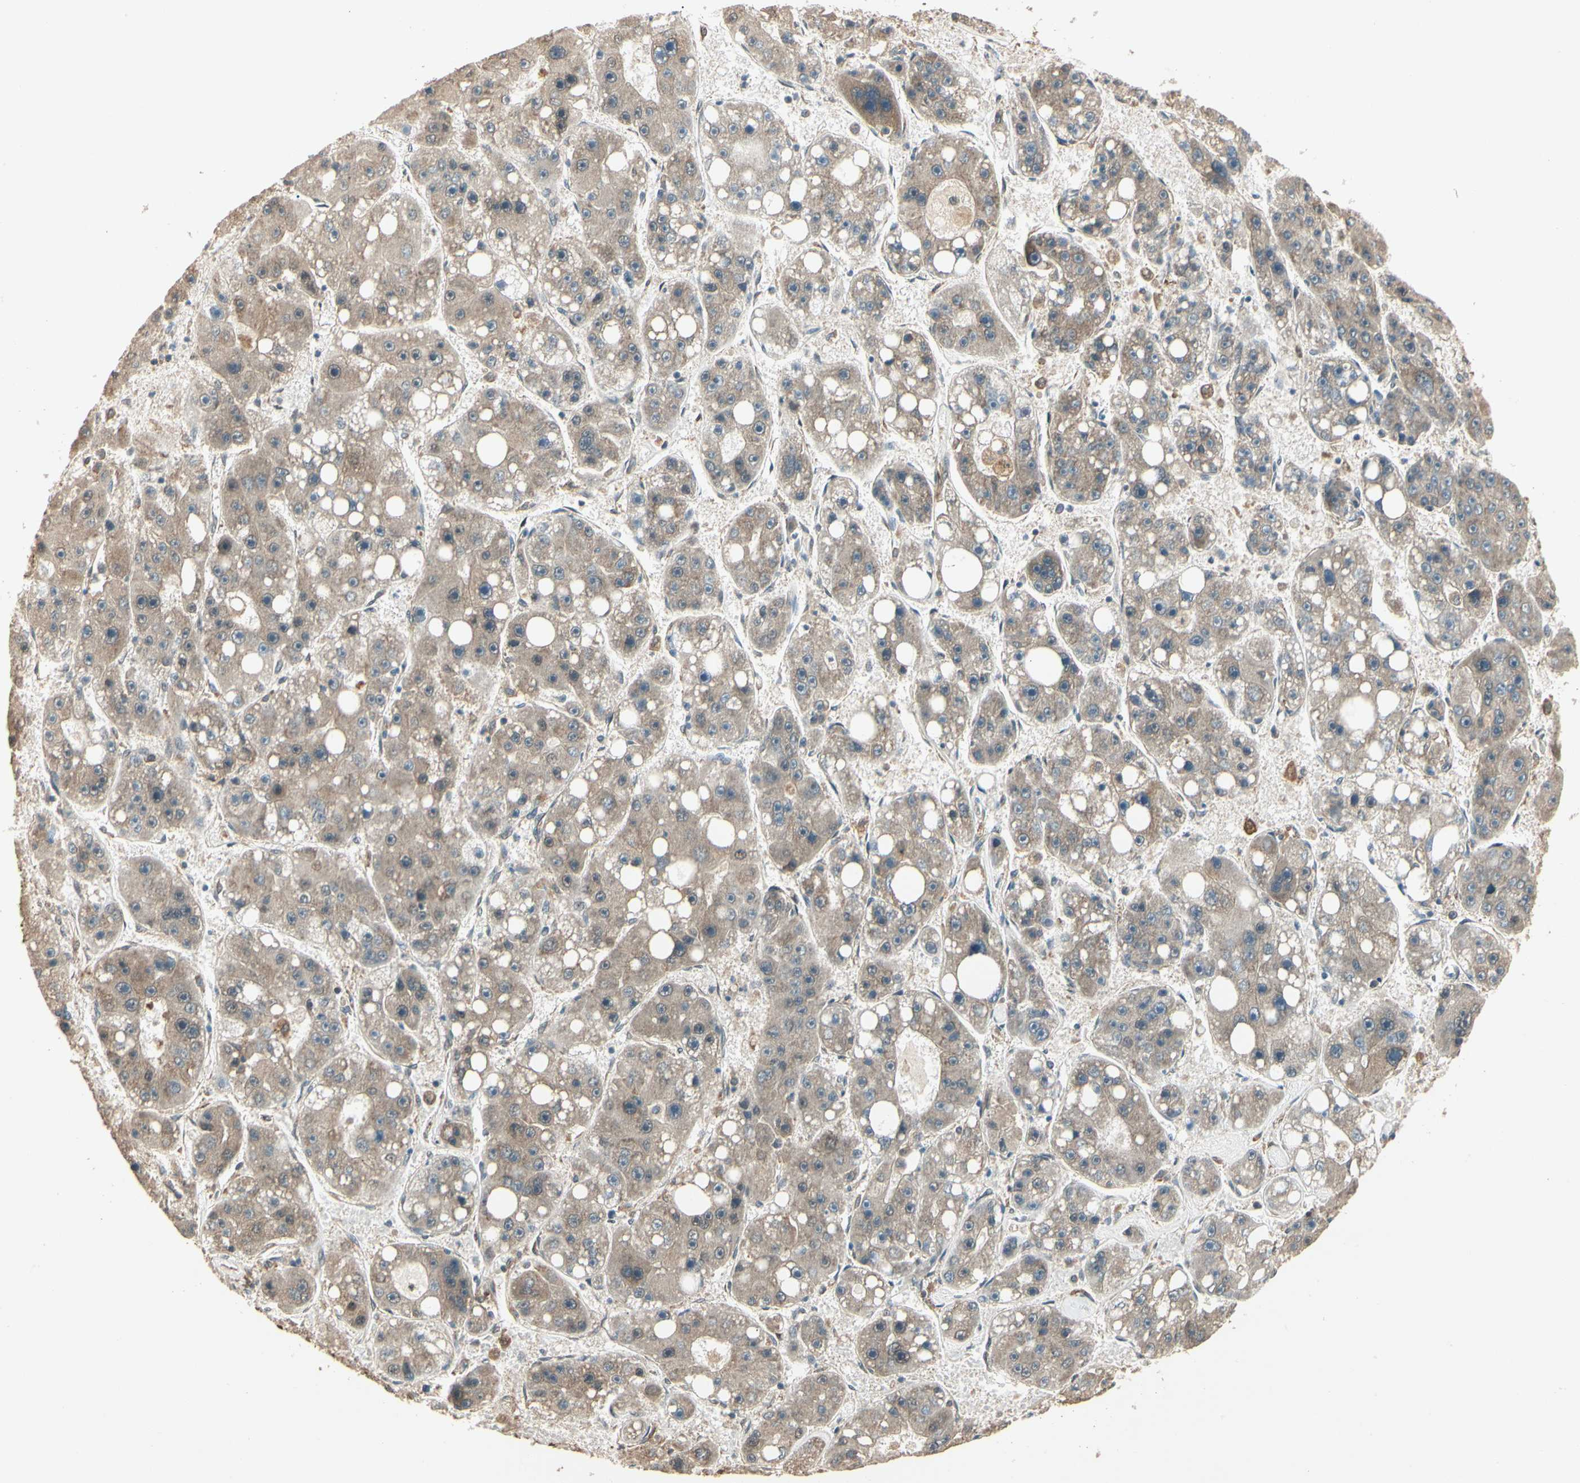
{"staining": {"intensity": "moderate", "quantity": ">75%", "location": "cytoplasmic/membranous"}, "tissue": "liver cancer", "cell_type": "Tumor cells", "image_type": "cancer", "snomed": [{"axis": "morphology", "description": "Carcinoma, Hepatocellular, NOS"}, {"axis": "topography", "description": "Liver"}], "caption": "Immunohistochemical staining of human liver cancer (hepatocellular carcinoma) reveals medium levels of moderate cytoplasmic/membranous protein staining in approximately >75% of tumor cells. The protein is shown in brown color, while the nuclei are stained blue.", "gene": "CCT7", "patient": {"sex": "female", "age": 61}}